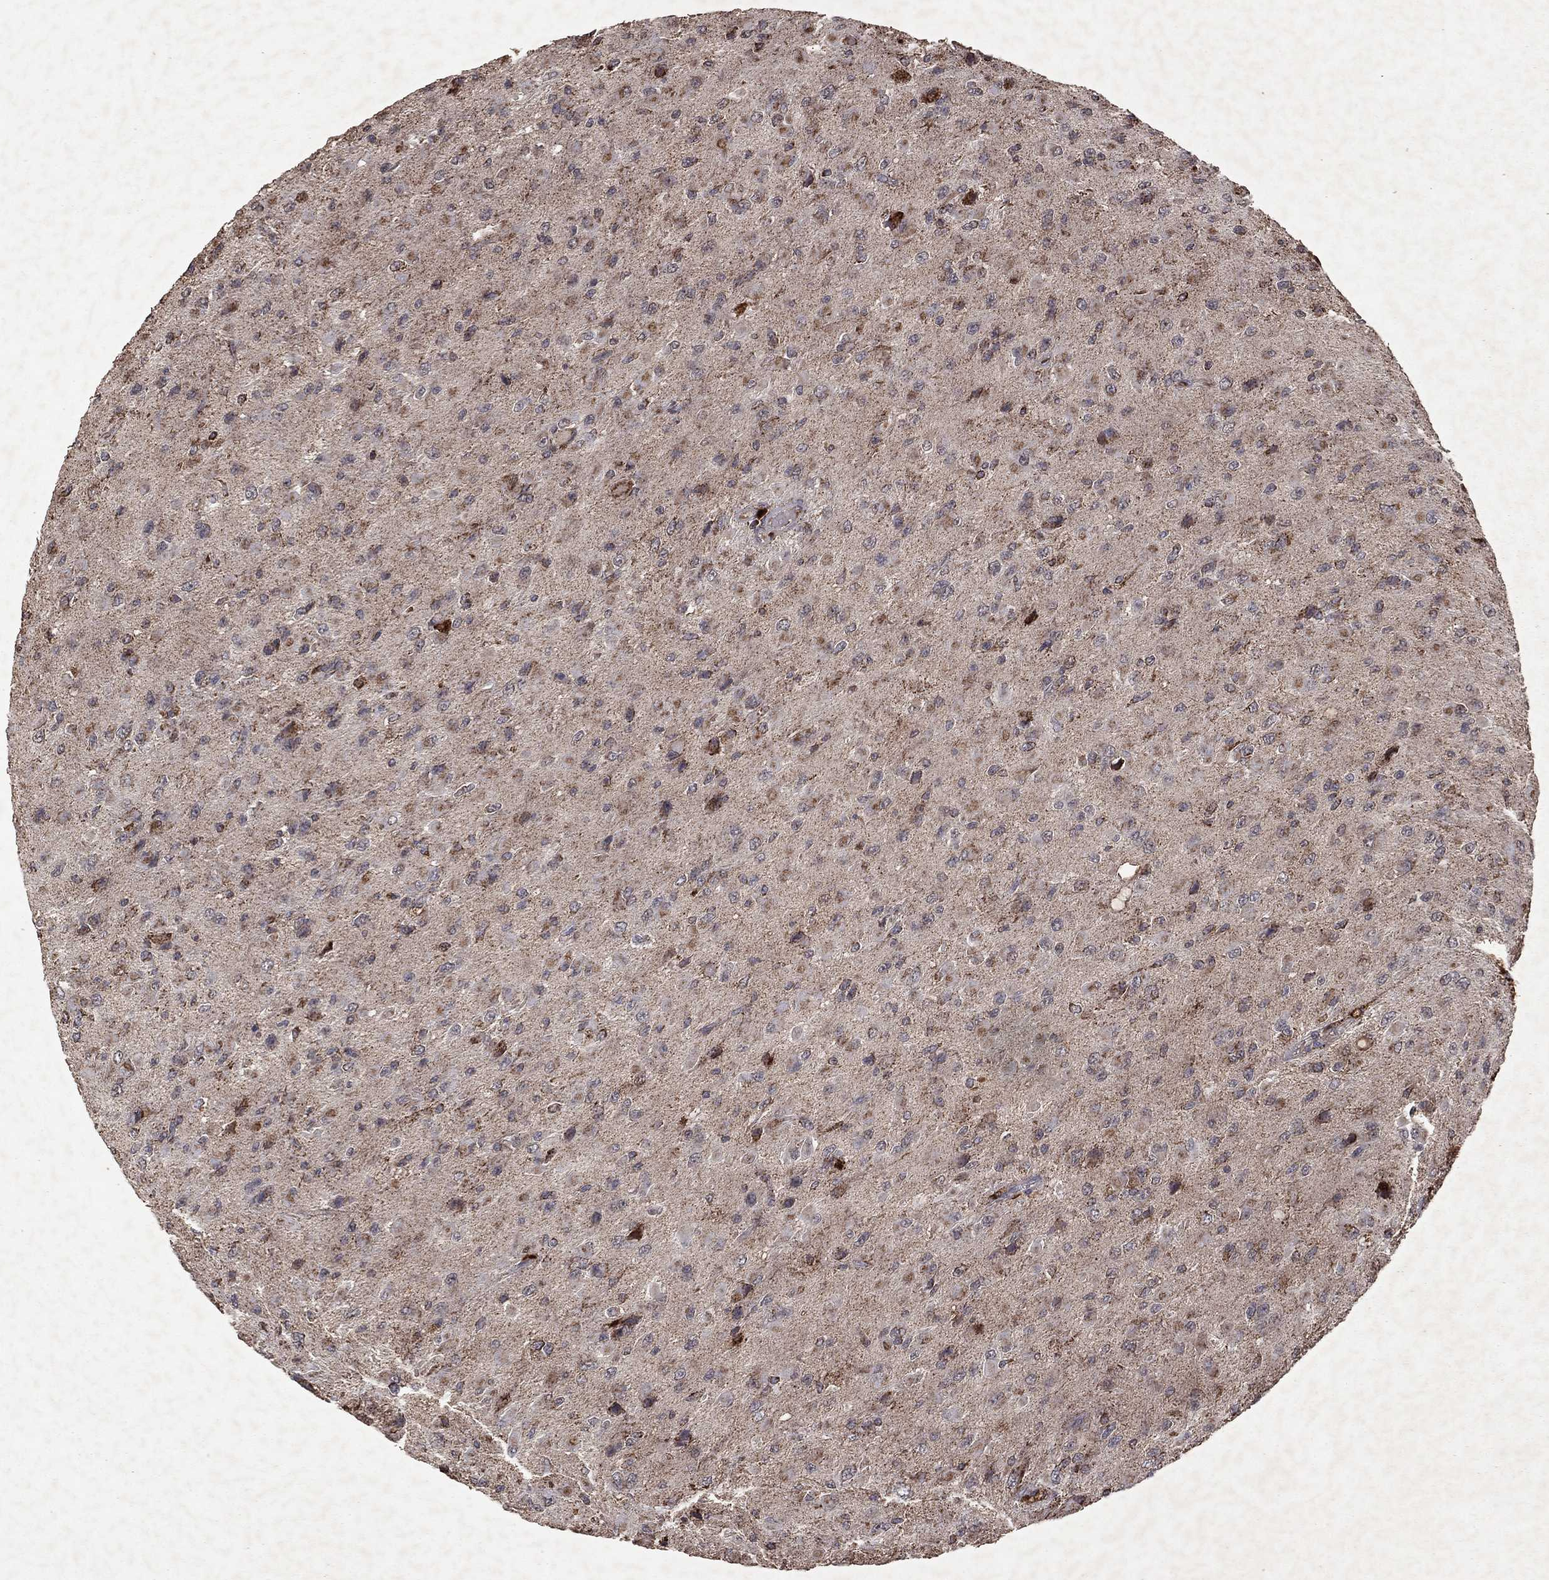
{"staining": {"intensity": "strong", "quantity": "25%-75%", "location": "cytoplasmic/membranous"}, "tissue": "glioma", "cell_type": "Tumor cells", "image_type": "cancer", "snomed": [{"axis": "morphology", "description": "Glioma, malignant, High grade"}, {"axis": "topography", "description": "Cerebral cortex"}], "caption": "The micrograph reveals staining of malignant glioma (high-grade), revealing strong cytoplasmic/membranous protein expression (brown color) within tumor cells.", "gene": "PYROXD2", "patient": {"sex": "male", "age": 35}}